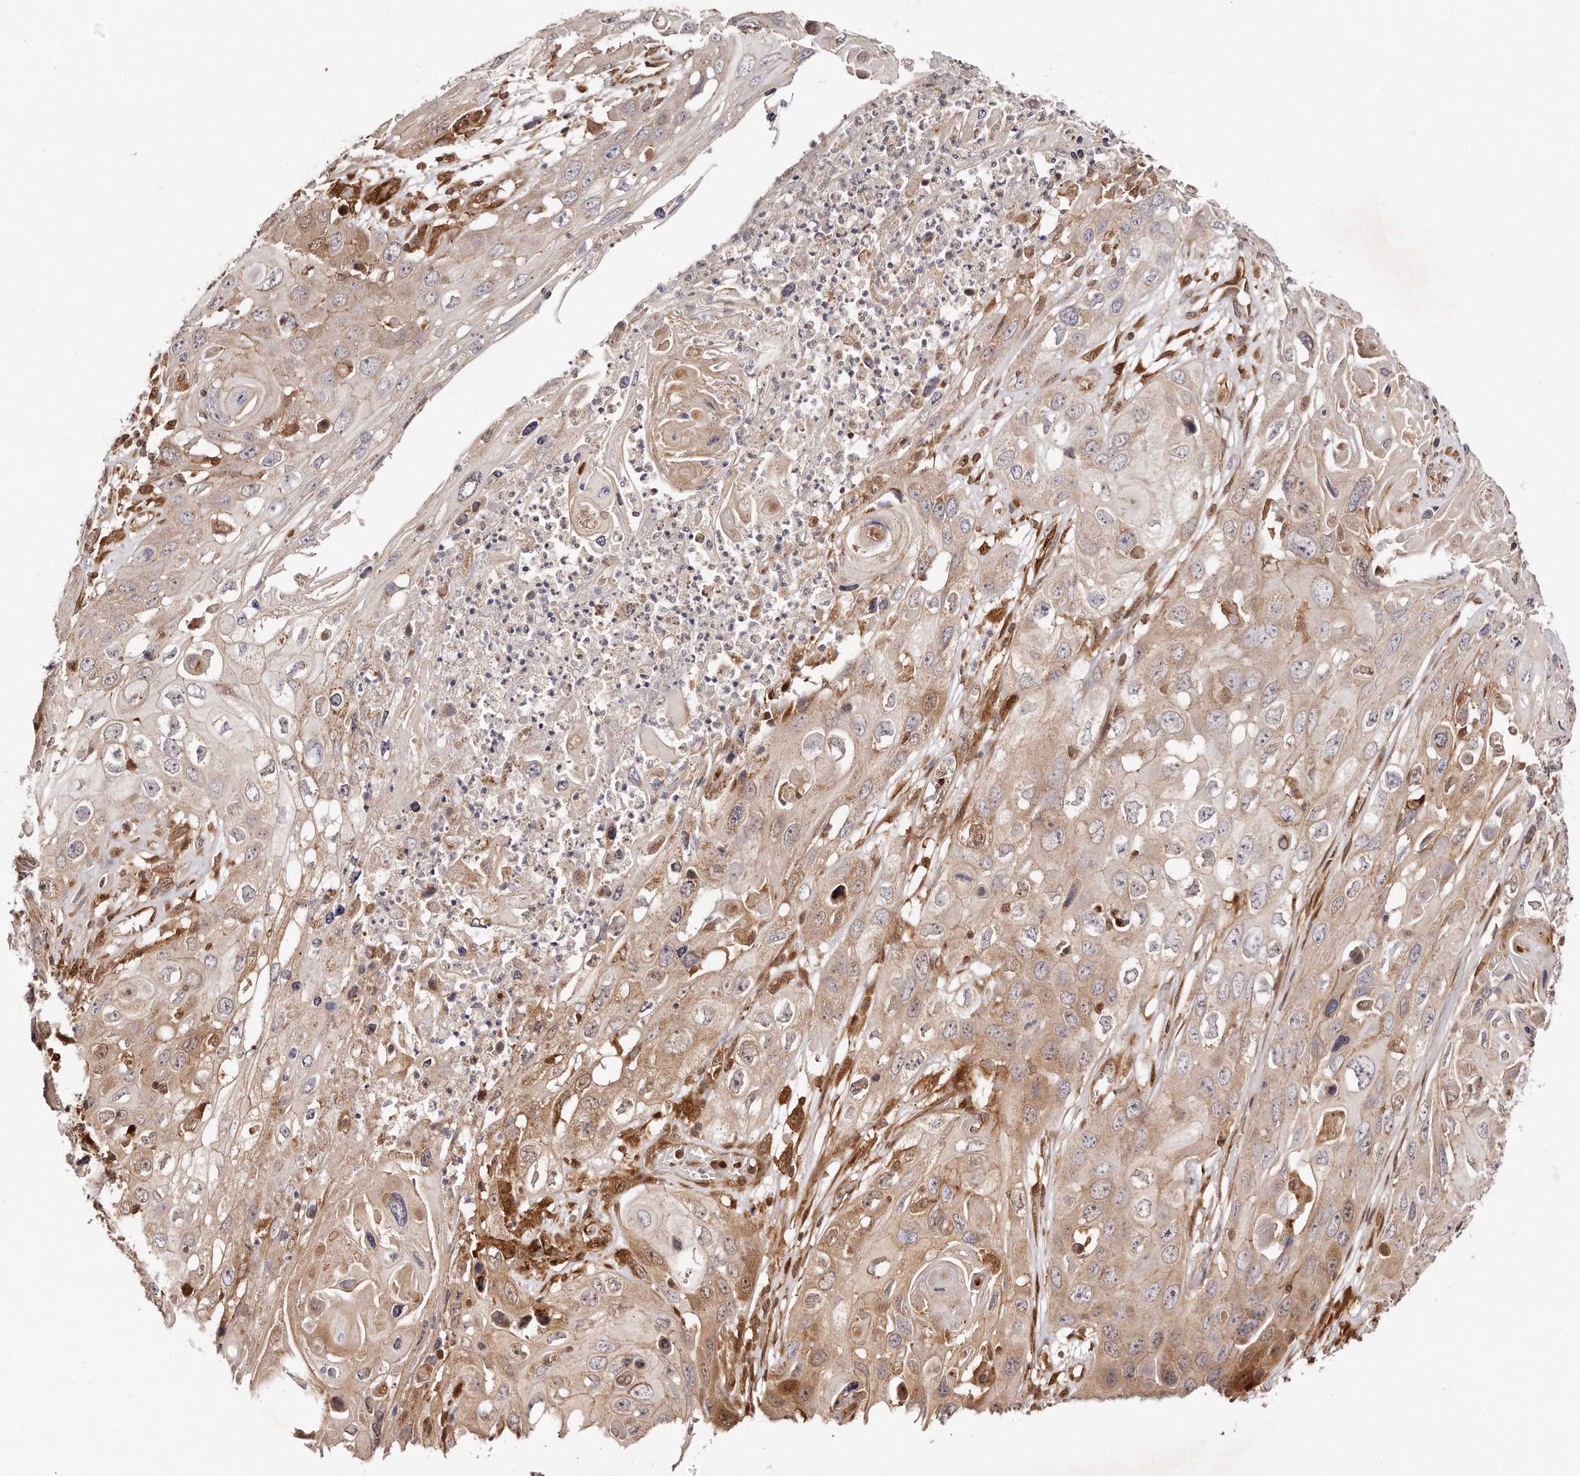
{"staining": {"intensity": "weak", "quantity": ">75%", "location": "cytoplasmic/membranous"}, "tissue": "skin cancer", "cell_type": "Tumor cells", "image_type": "cancer", "snomed": [{"axis": "morphology", "description": "Squamous cell carcinoma, NOS"}, {"axis": "topography", "description": "Skin"}], "caption": "Protein staining by IHC reveals weak cytoplasmic/membranous positivity in approximately >75% of tumor cells in skin squamous cell carcinoma. (DAB IHC, brown staining for protein, blue staining for nuclei).", "gene": "GBP4", "patient": {"sex": "male", "age": 55}}